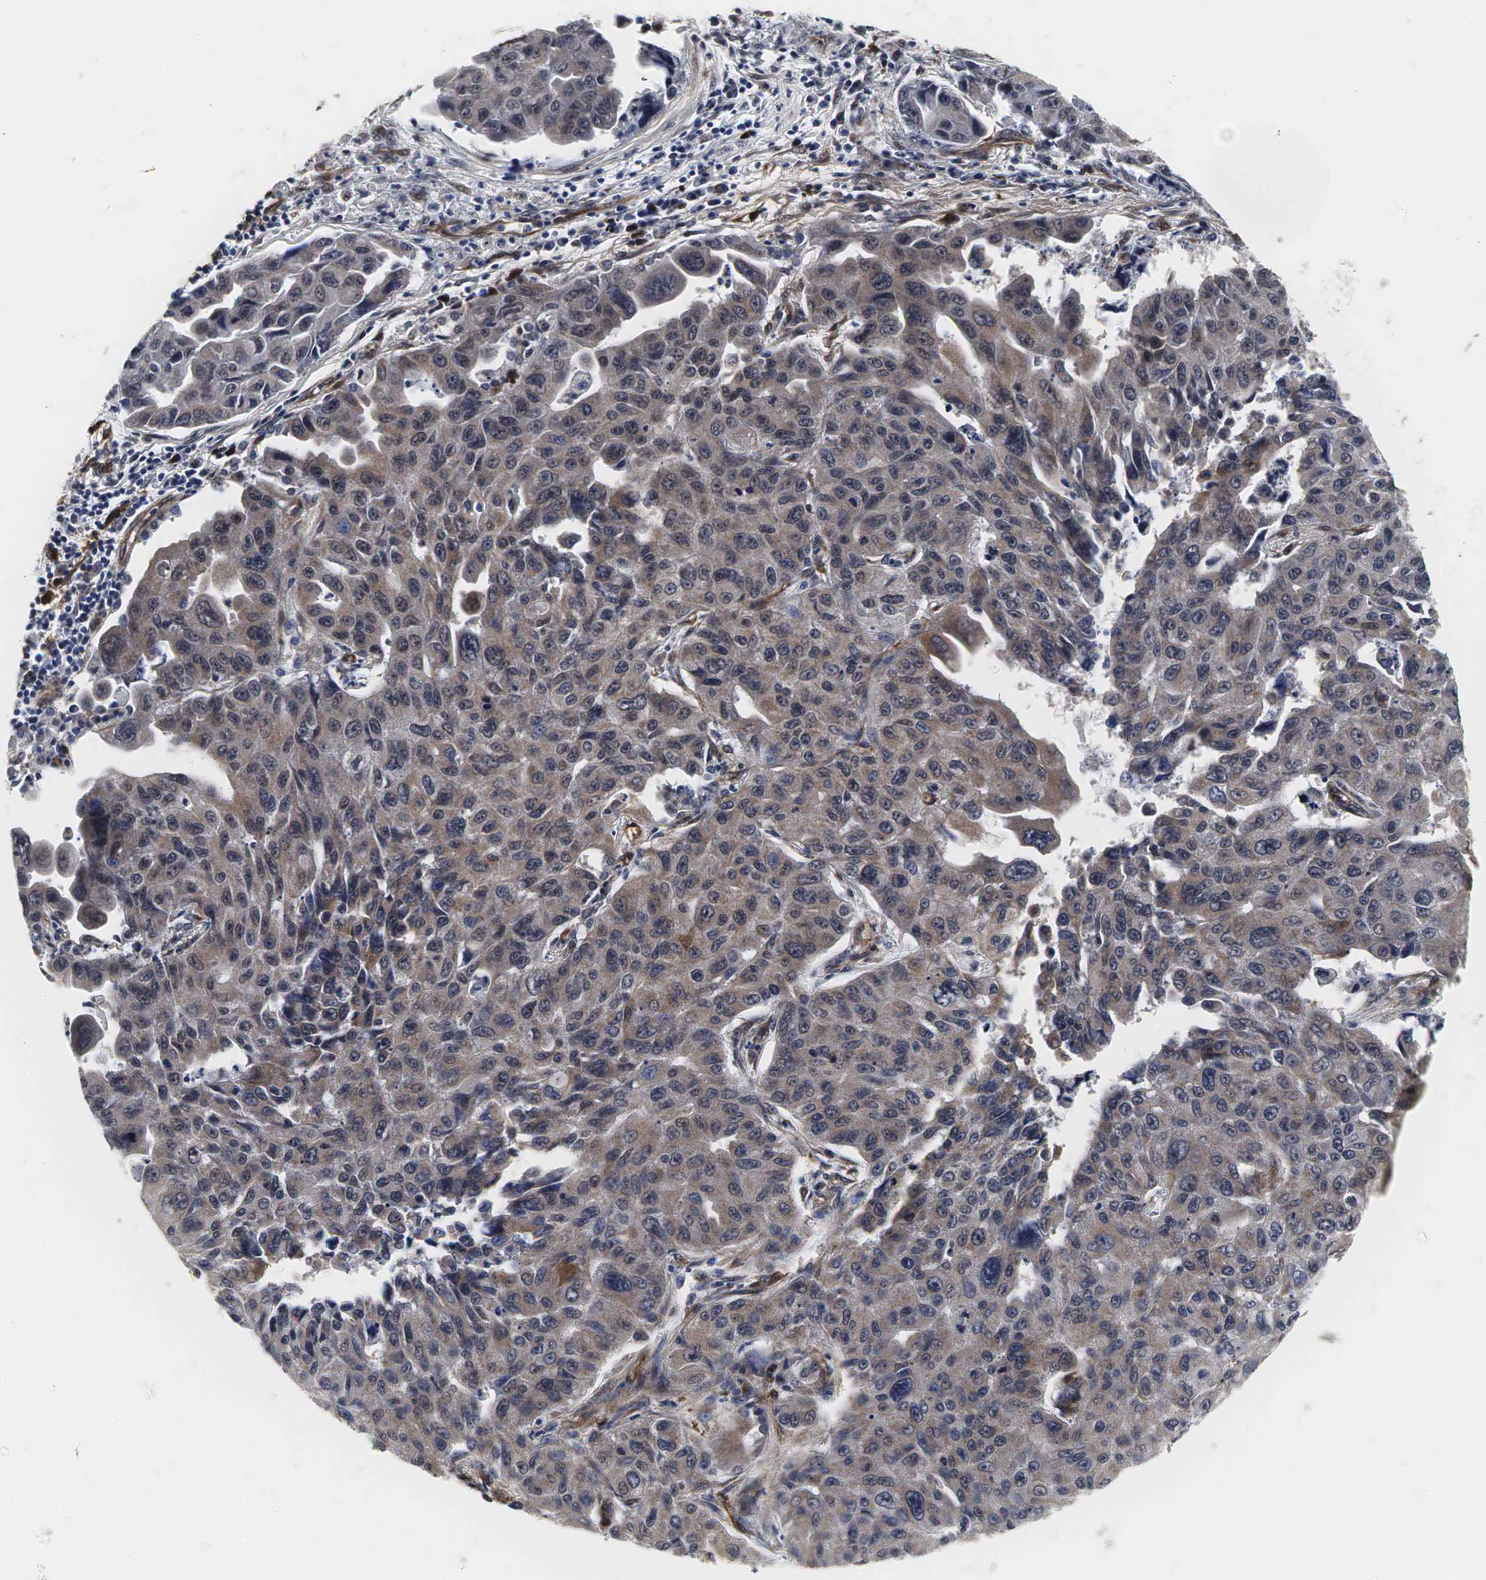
{"staining": {"intensity": "weak", "quantity": "25%-75%", "location": "cytoplasmic/membranous"}, "tissue": "lung cancer", "cell_type": "Tumor cells", "image_type": "cancer", "snomed": [{"axis": "morphology", "description": "Adenocarcinoma, NOS"}, {"axis": "topography", "description": "Lung"}], "caption": "Protein expression analysis of lung adenocarcinoma shows weak cytoplasmic/membranous staining in approximately 25%-75% of tumor cells.", "gene": "SPIN1", "patient": {"sex": "male", "age": 64}}